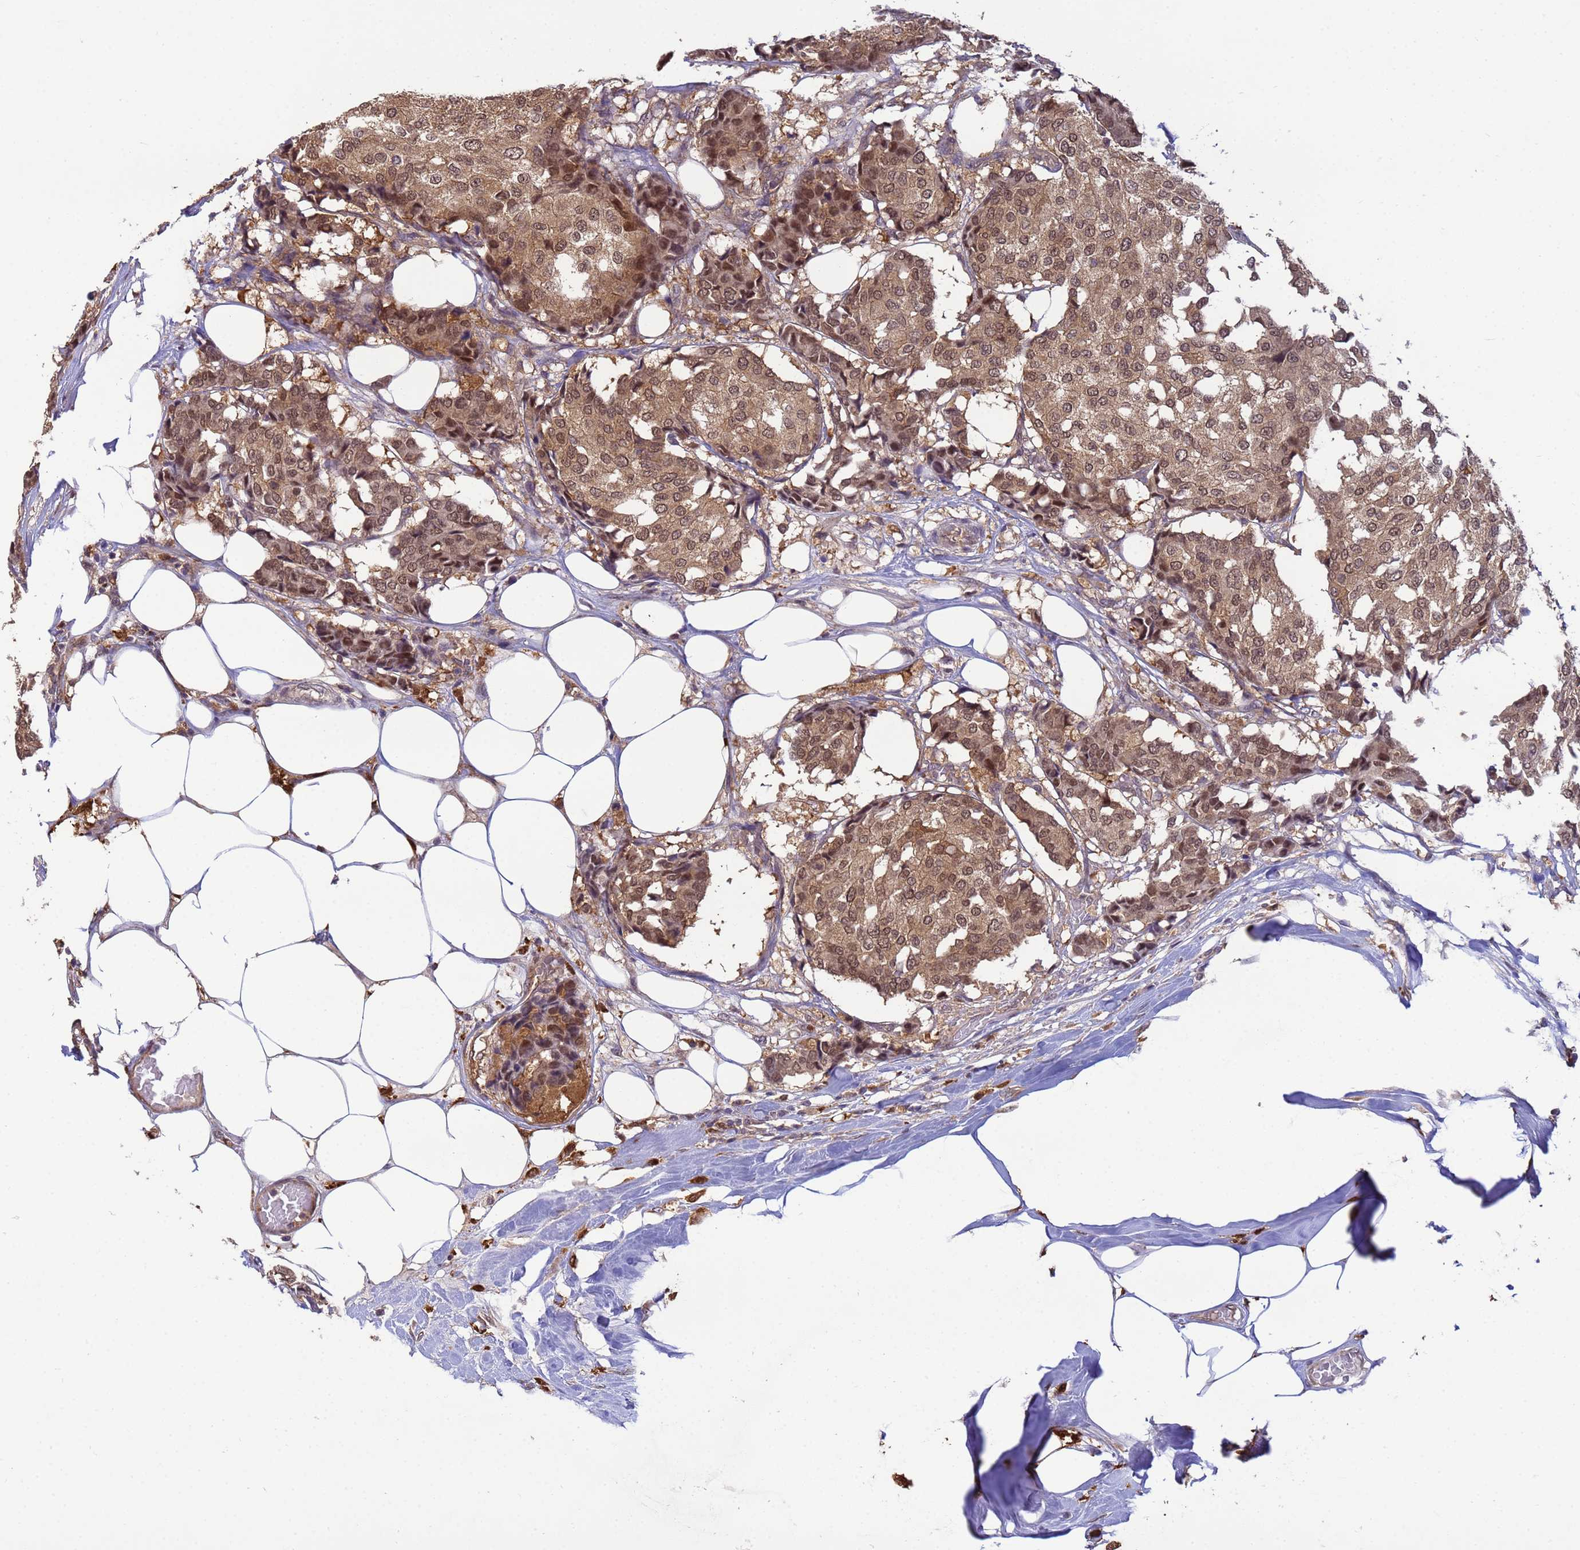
{"staining": {"intensity": "moderate", "quantity": ">75%", "location": "cytoplasmic/membranous,nuclear"}, "tissue": "breast cancer", "cell_type": "Tumor cells", "image_type": "cancer", "snomed": [{"axis": "morphology", "description": "Duct carcinoma"}, {"axis": "topography", "description": "Breast"}], "caption": "IHC staining of breast cancer (intraductal carcinoma), which displays medium levels of moderate cytoplasmic/membranous and nuclear expression in about >75% of tumor cells indicating moderate cytoplasmic/membranous and nuclear protein expression. The staining was performed using DAB (brown) for protein detection and nuclei were counterstained in hematoxylin (blue).", "gene": "NPEPPS", "patient": {"sex": "female", "age": 75}}